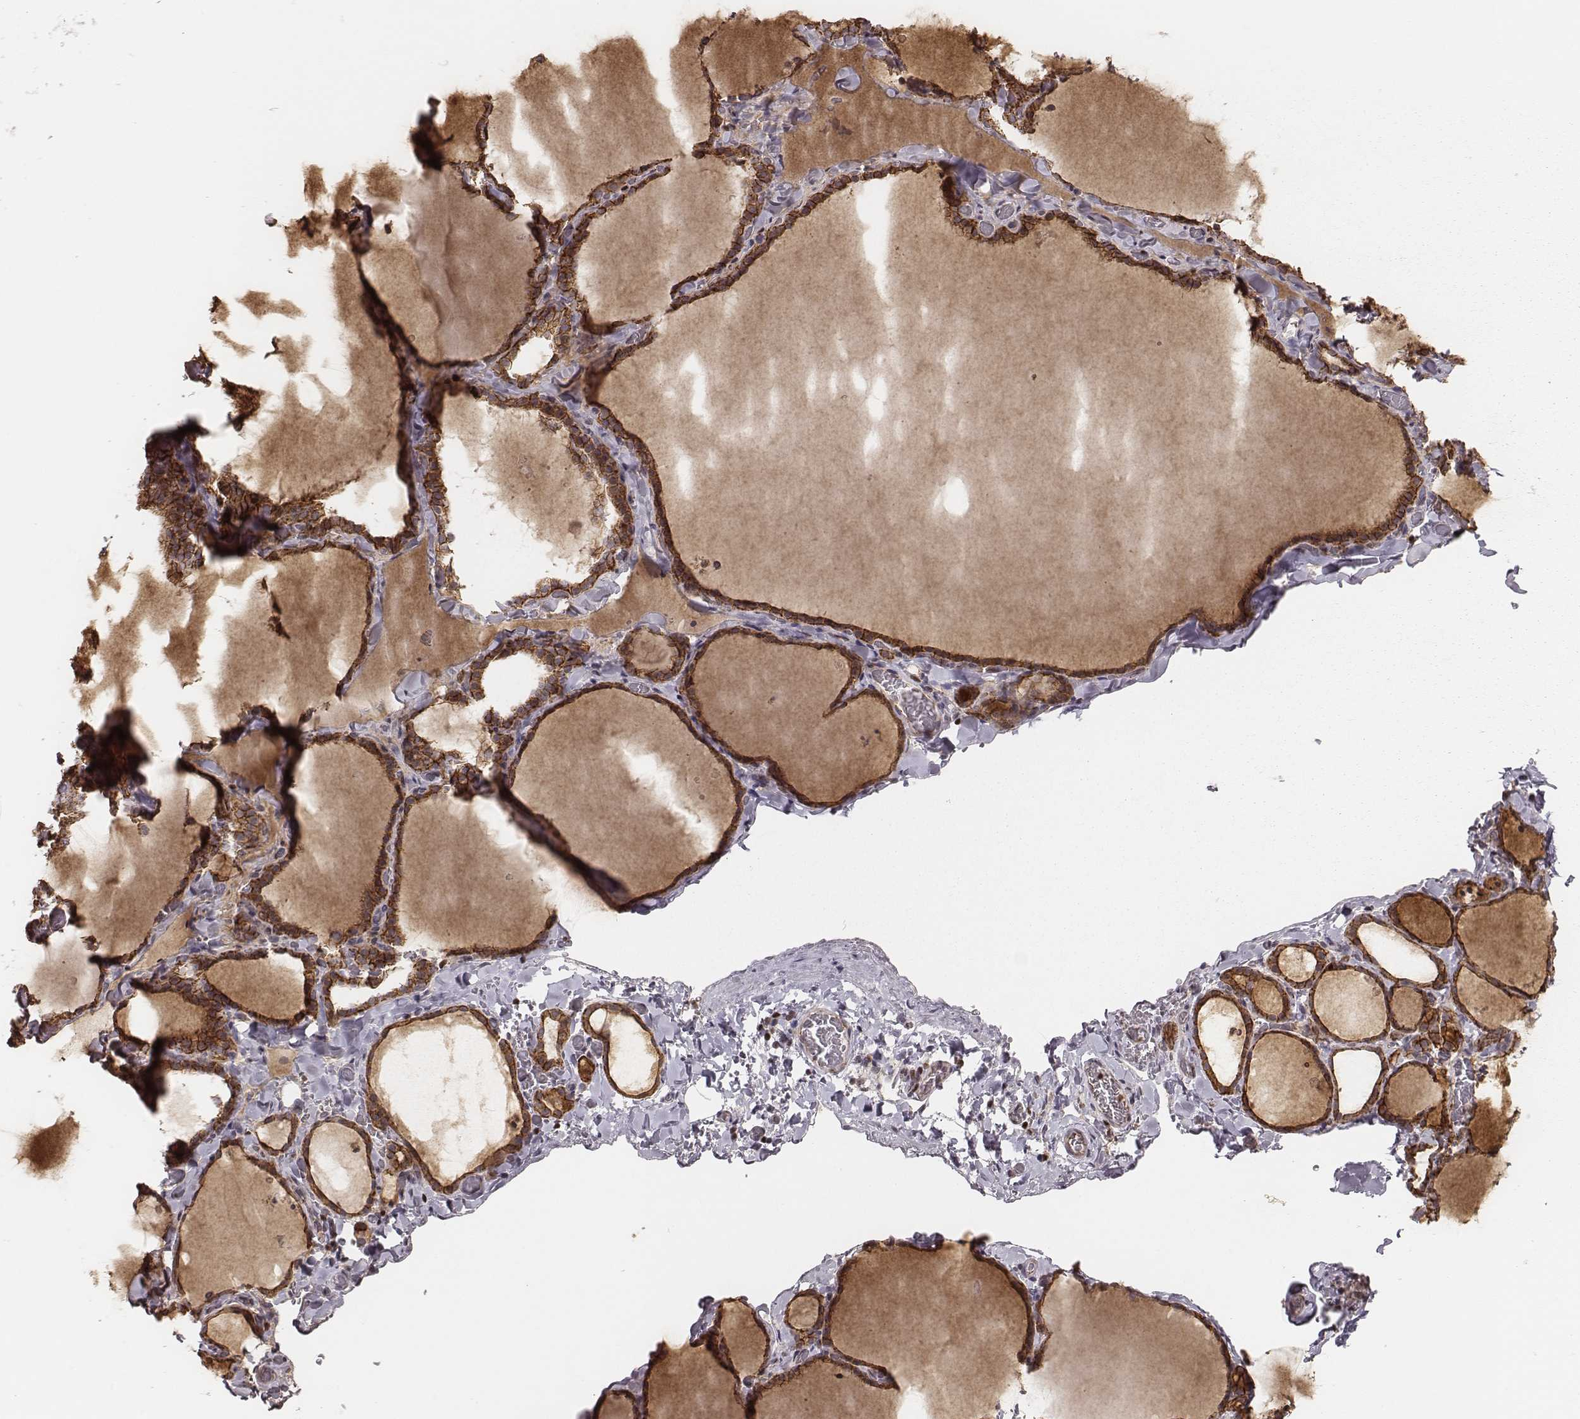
{"staining": {"intensity": "strong", "quantity": ">75%", "location": "cytoplasmic/membranous"}, "tissue": "thyroid gland", "cell_type": "Glandular cells", "image_type": "normal", "snomed": [{"axis": "morphology", "description": "Normal tissue, NOS"}, {"axis": "topography", "description": "Thyroid gland"}], "caption": "Thyroid gland stained for a protein reveals strong cytoplasmic/membranous positivity in glandular cells. The protein is stained brown, and the nuclei are stained in blue (DAB IHC with brightfield microscopy, high magnification).", "gene": "WDR59", "patient": {"sex": "female", "age": 22}}